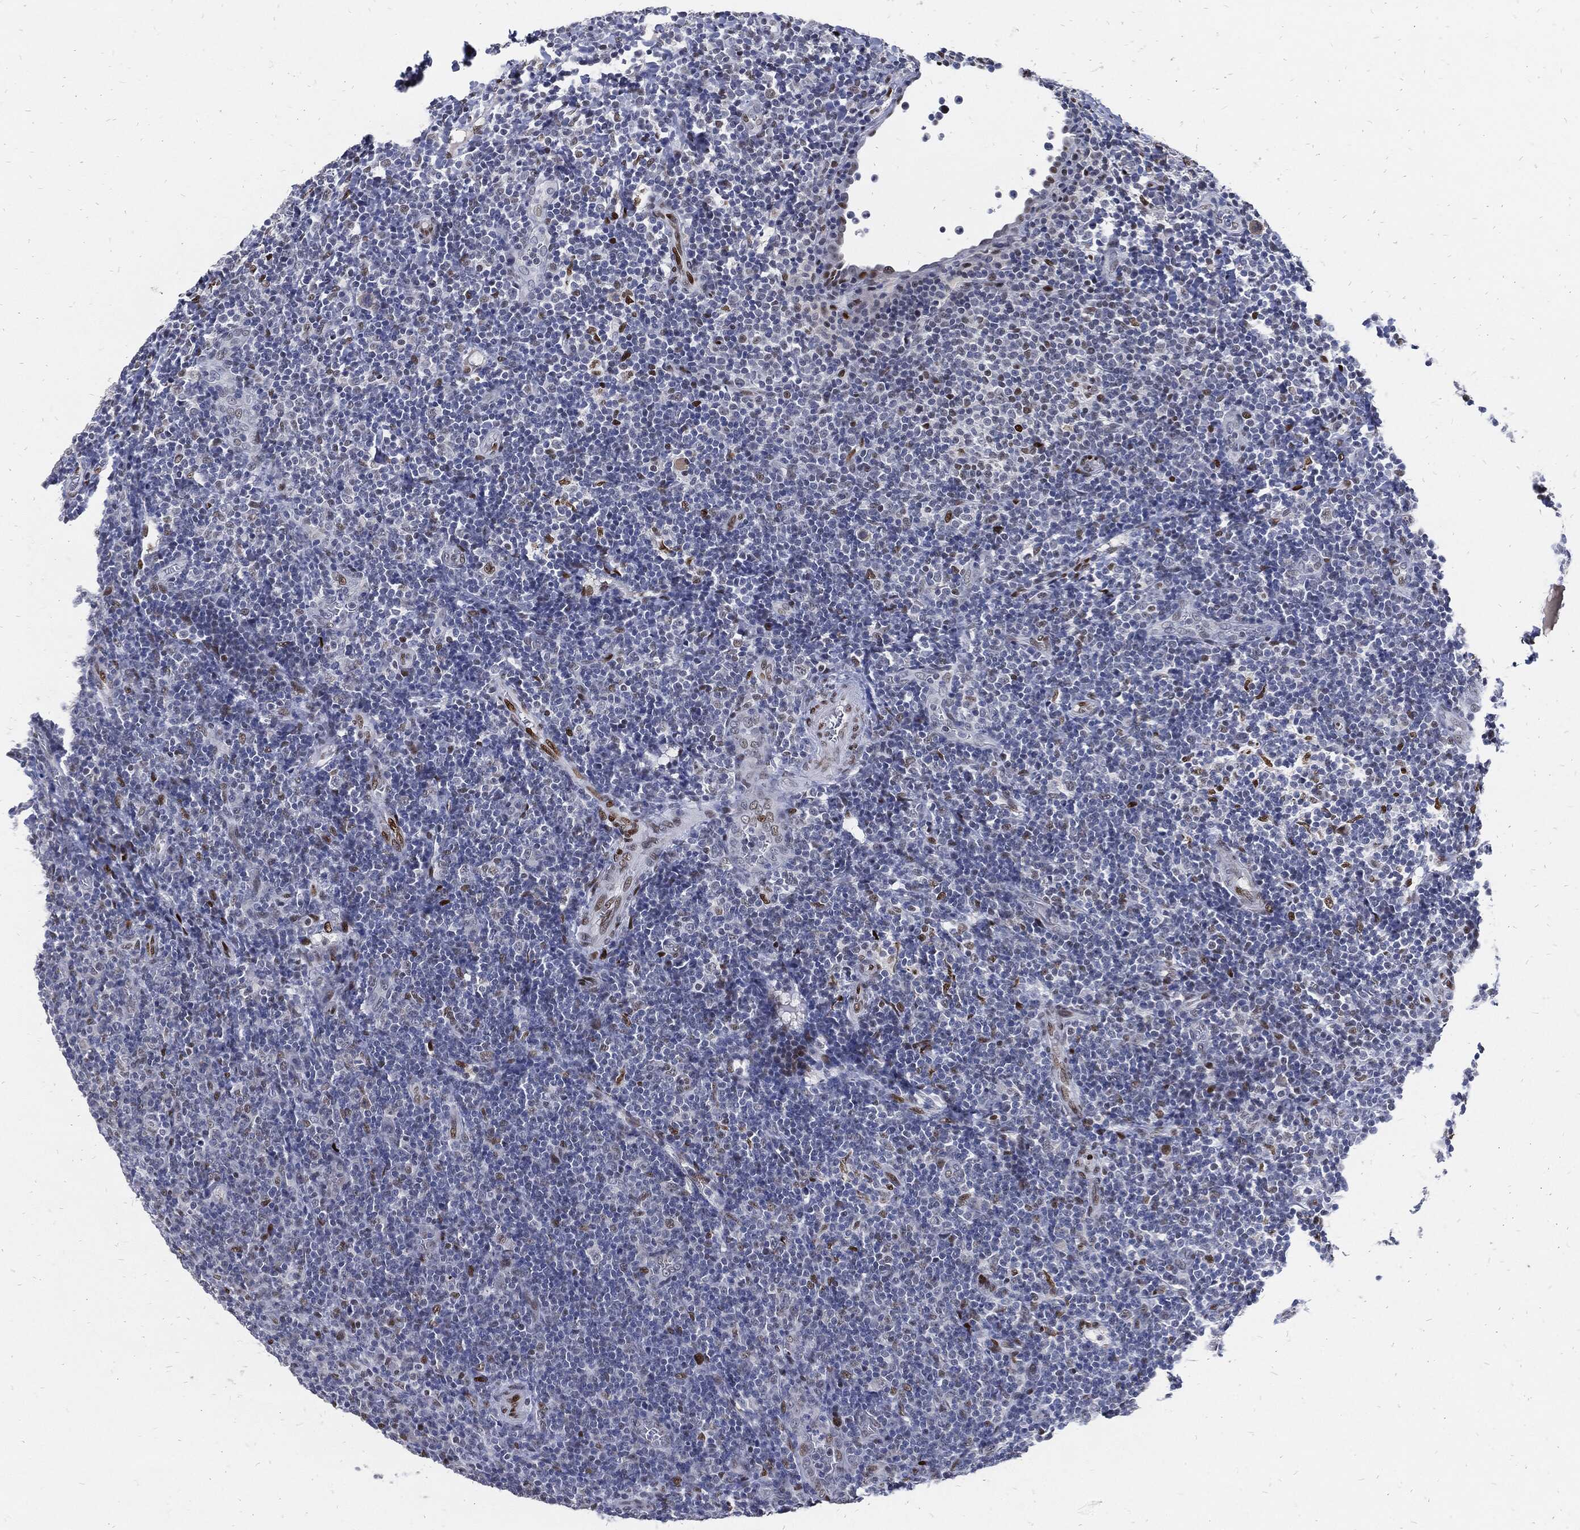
{"staining": {"intensity": "moderate", "quantity": "<25%", "location": "nuclear"}, "tissue": "tonsil", "cell_type": "Germinal center cells", "image_type": "normal", "snomed": [{"axis": "morphology", "description": "Normal tissue, NOS"}, {"axis": "topography", "description": "Tonsil"}], "caption": "The image displays a brown stain indicating the presence of a protein in the nuclear of germinal center cells in tonsil. The staining was performed using DAB, with brown indicating positive protein expression. Nuclei are stained blue with hematoxylin.", "gene": "JUN", "patient": {"sex": "female", "age": 5}}